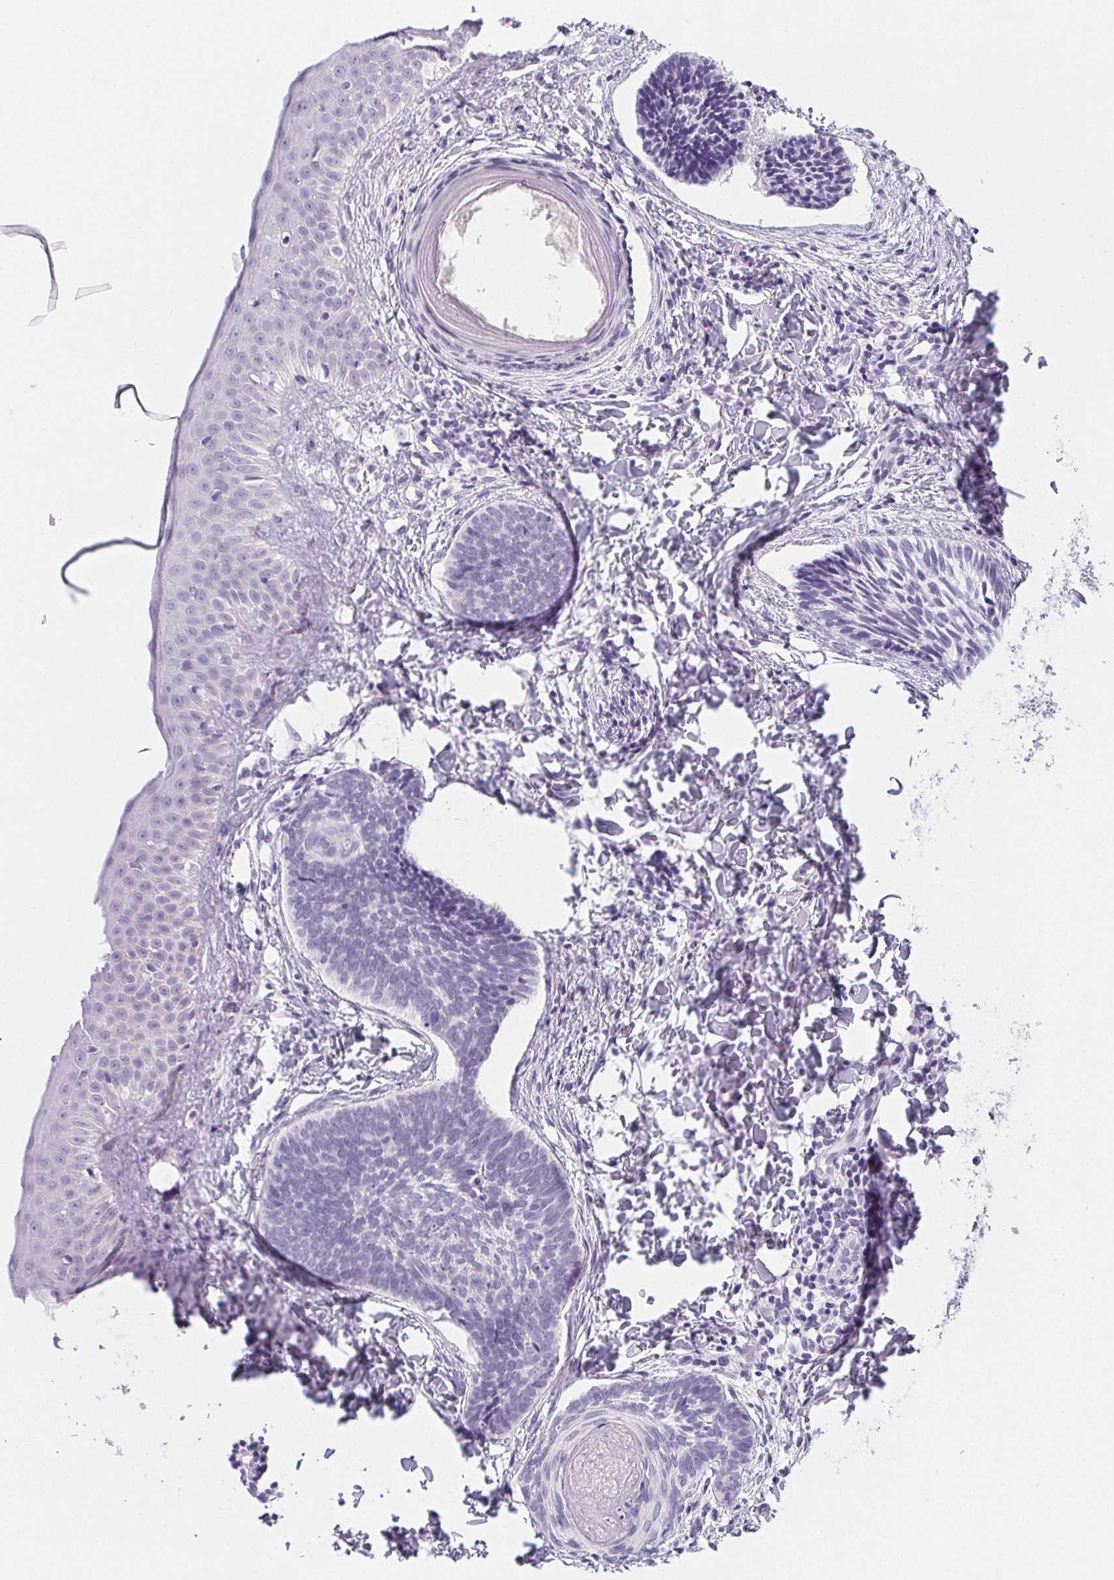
{"staining": {"intensity": "negative", "quantity": "none", "location": "none"}, "tissue": "skin cancer", "cell_type": "Tumor cells", "image_type": "cancer", "snomed": [{"axis": "morphology", "description": "Normal tissue, NOS"}, {"axis": "morphology", "description": "Basal cell carcinoma"}, {"axis": "topography", "description": "Skin"}], "caption": "Histopathology image shows no protein expression in tumor cells of skin cancer tissue.", "gene": "ZBBX", "patient": {"sex": "male", "age": 46}}